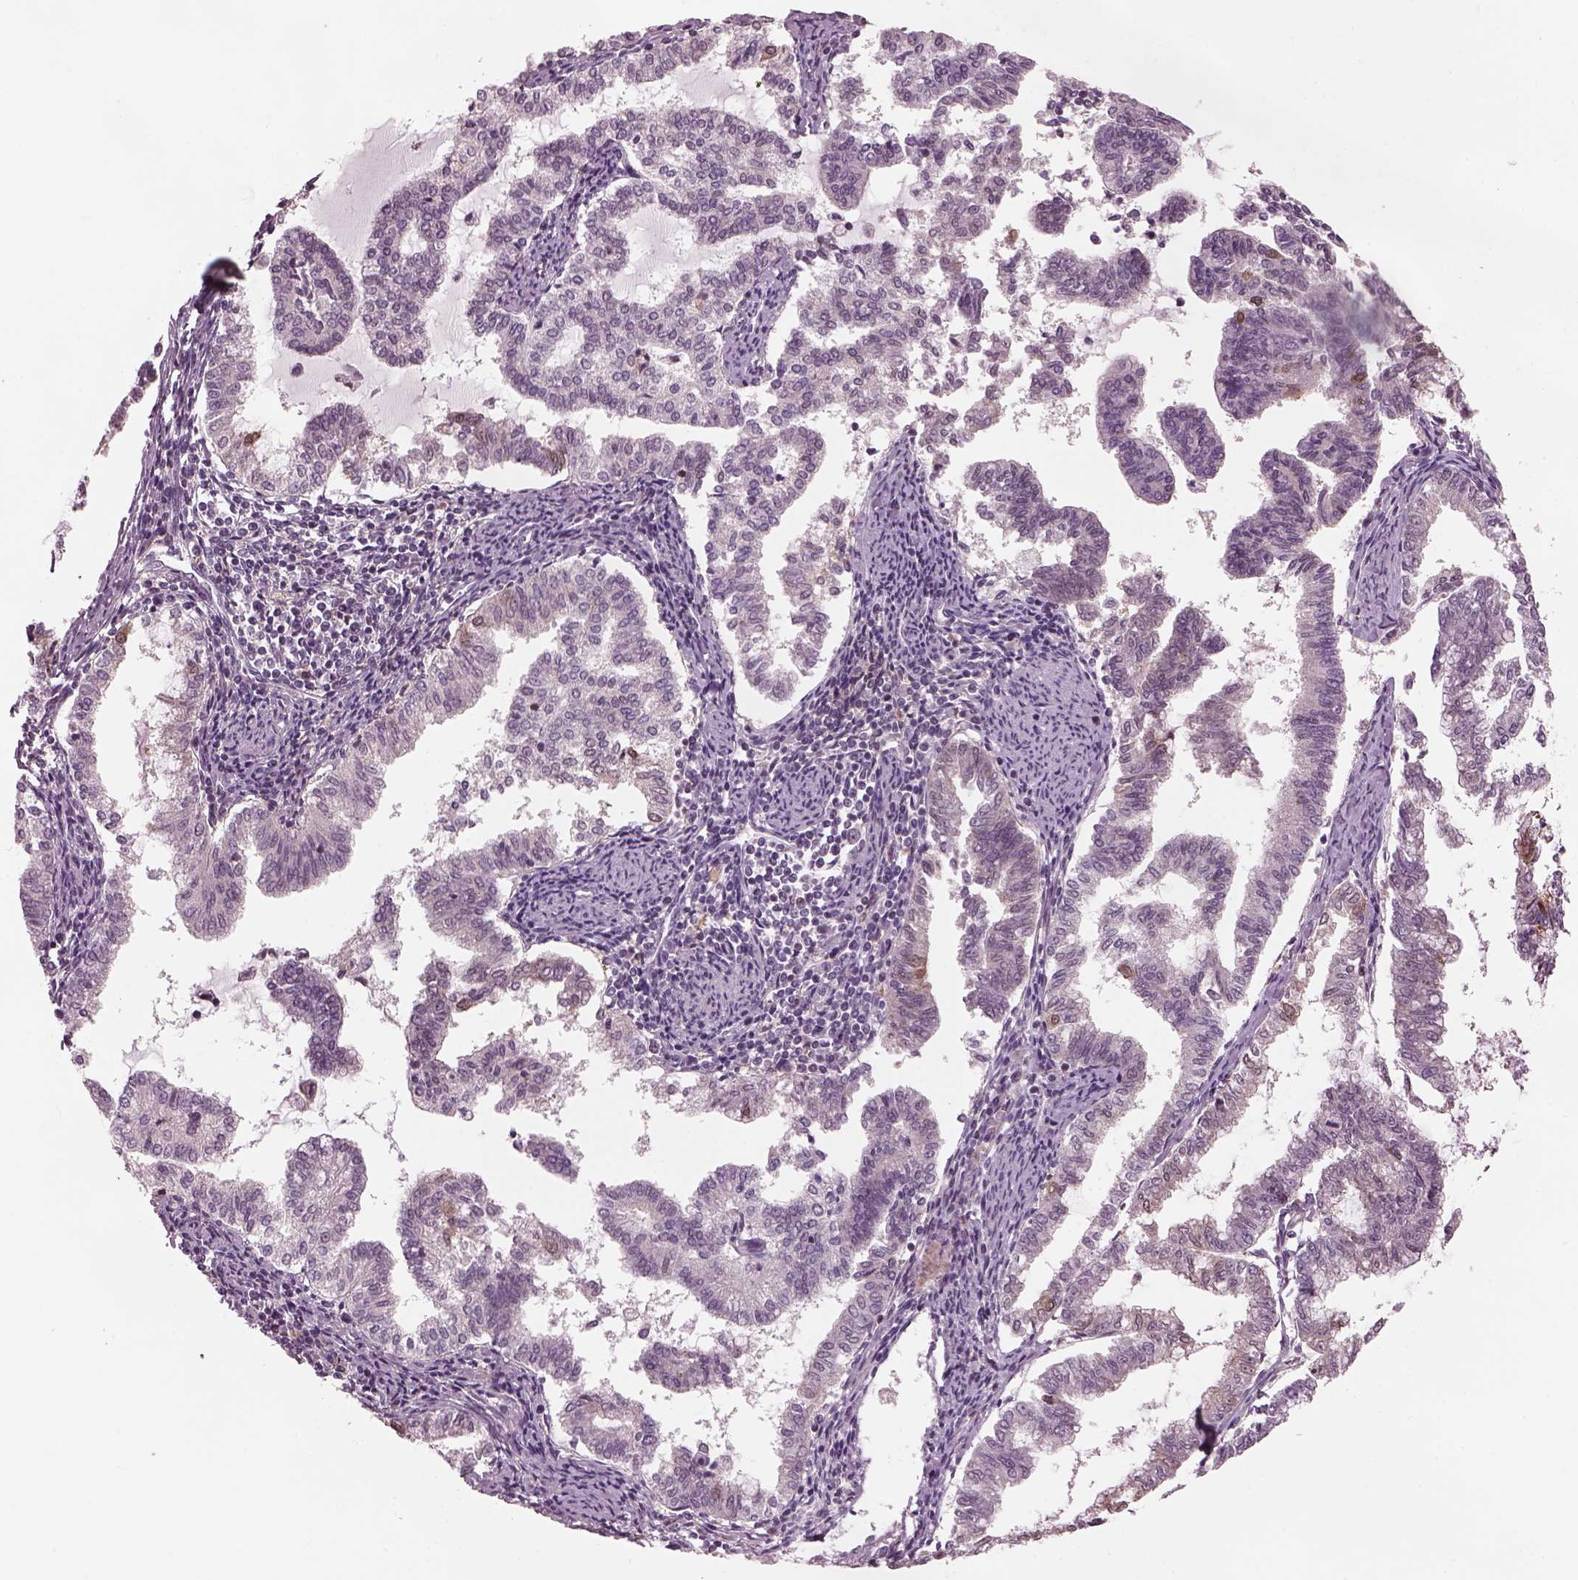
{"staining": {"intensity": "negative", "quantity": "none", "location": "none"}, "tissue": "endometrial cancer", "cell_type": "Tumor cells", "image_type": "cancer", "snomed": [{"axis": "morphology", "description": "Adenocarcinoma, NOS"}, {"axis": "topography", "description": "Endometrium"}], "caption": "Photomicrograph shows no significant protein expression in tumor cells of endometrial cancer.", "gene": "SRI", "patient": {"sex": "female", "age": 79}}